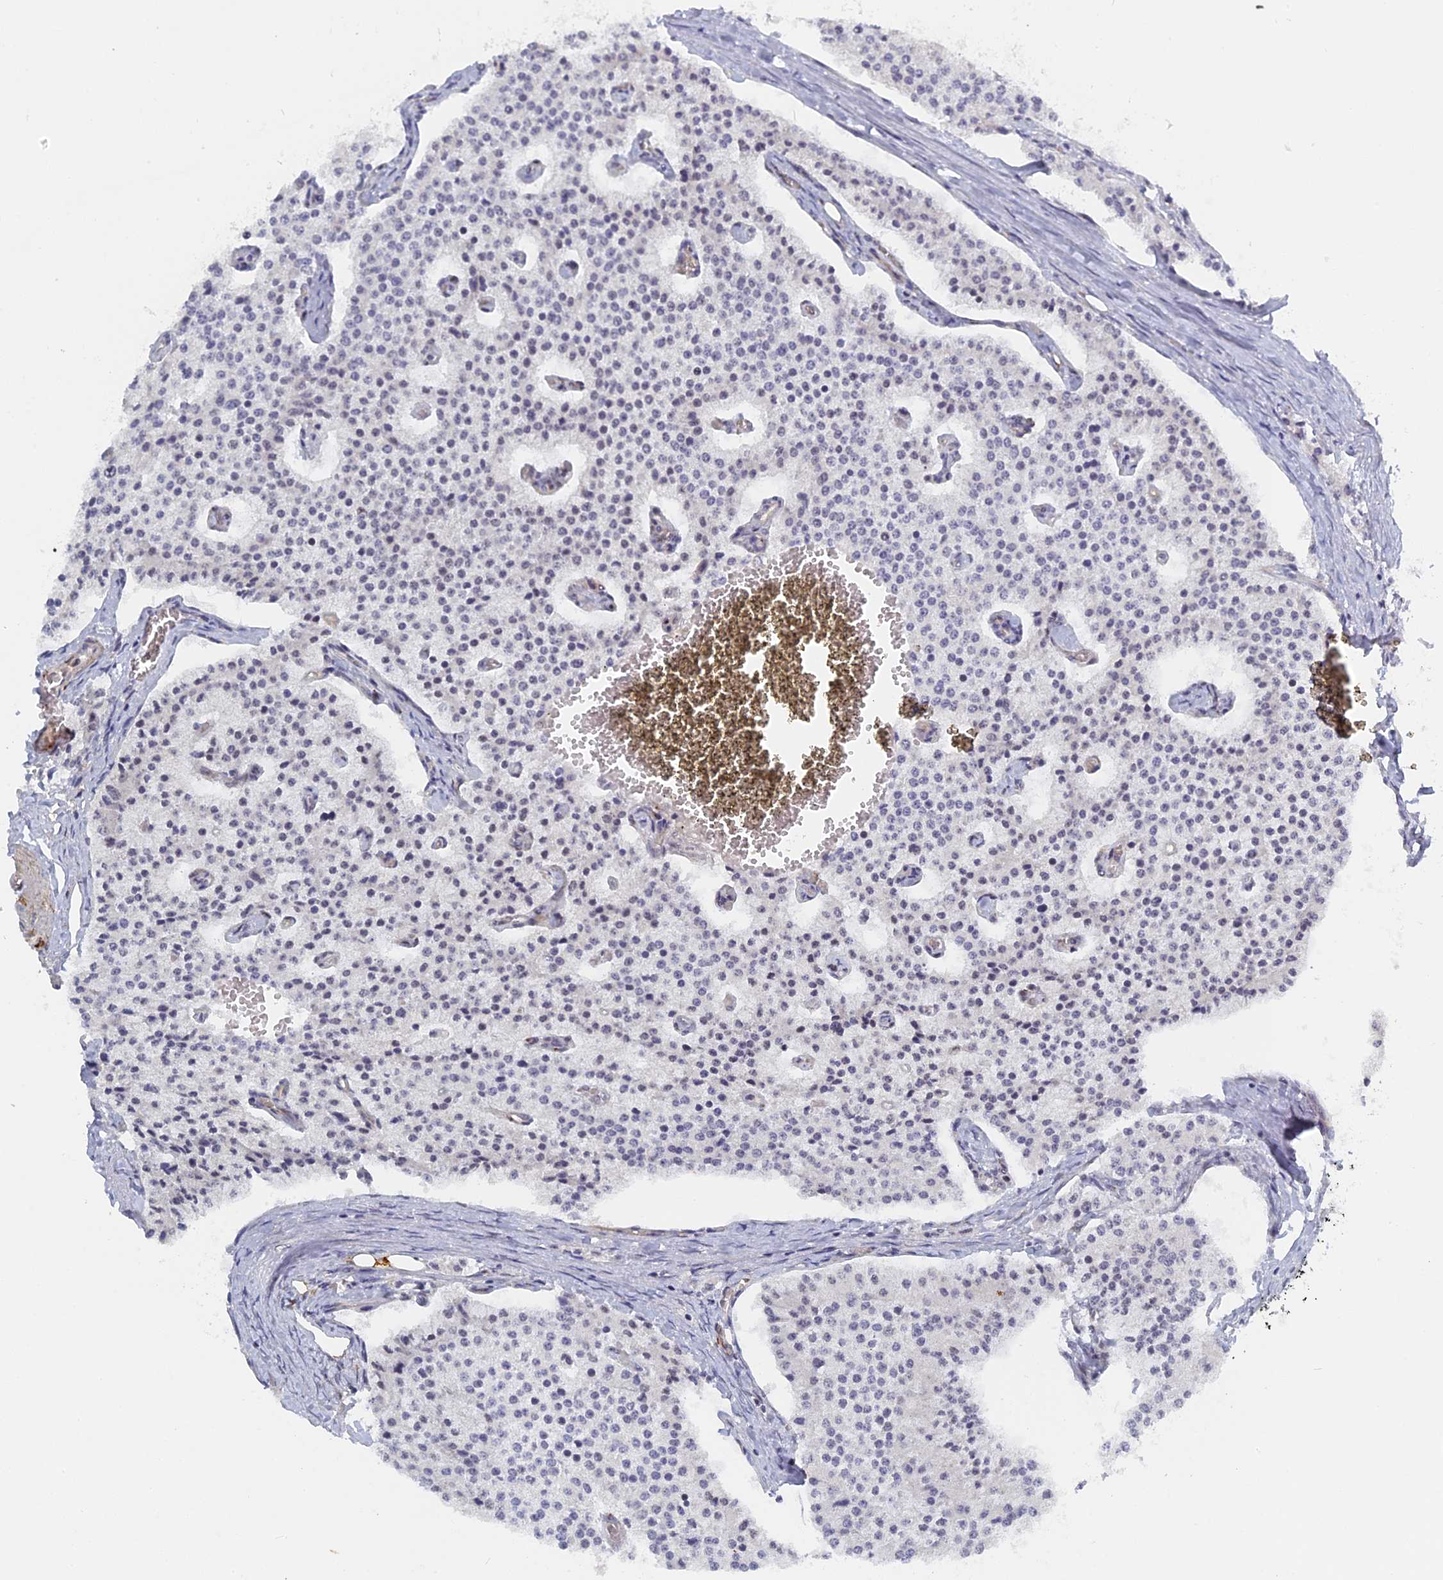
{"staining": {"intensity": "negative", "quantity": "none", "location": "none"}, "tissue": "carcinoid", "cell_type": "Tumor cells", "image_type": "cancer", "snomed": [{"axis": "morphology", "description": "Carcinoid, malignant, NOS"}, {"axis": "topography", "description": "Colon"}], "caption": "The immunohistochemistry (IHC) micrograph has no significant staining in tumor cells of carcinoid tissue.", "gene": "CCDC85A", "patient": {"sex": "female", "age": 52}}